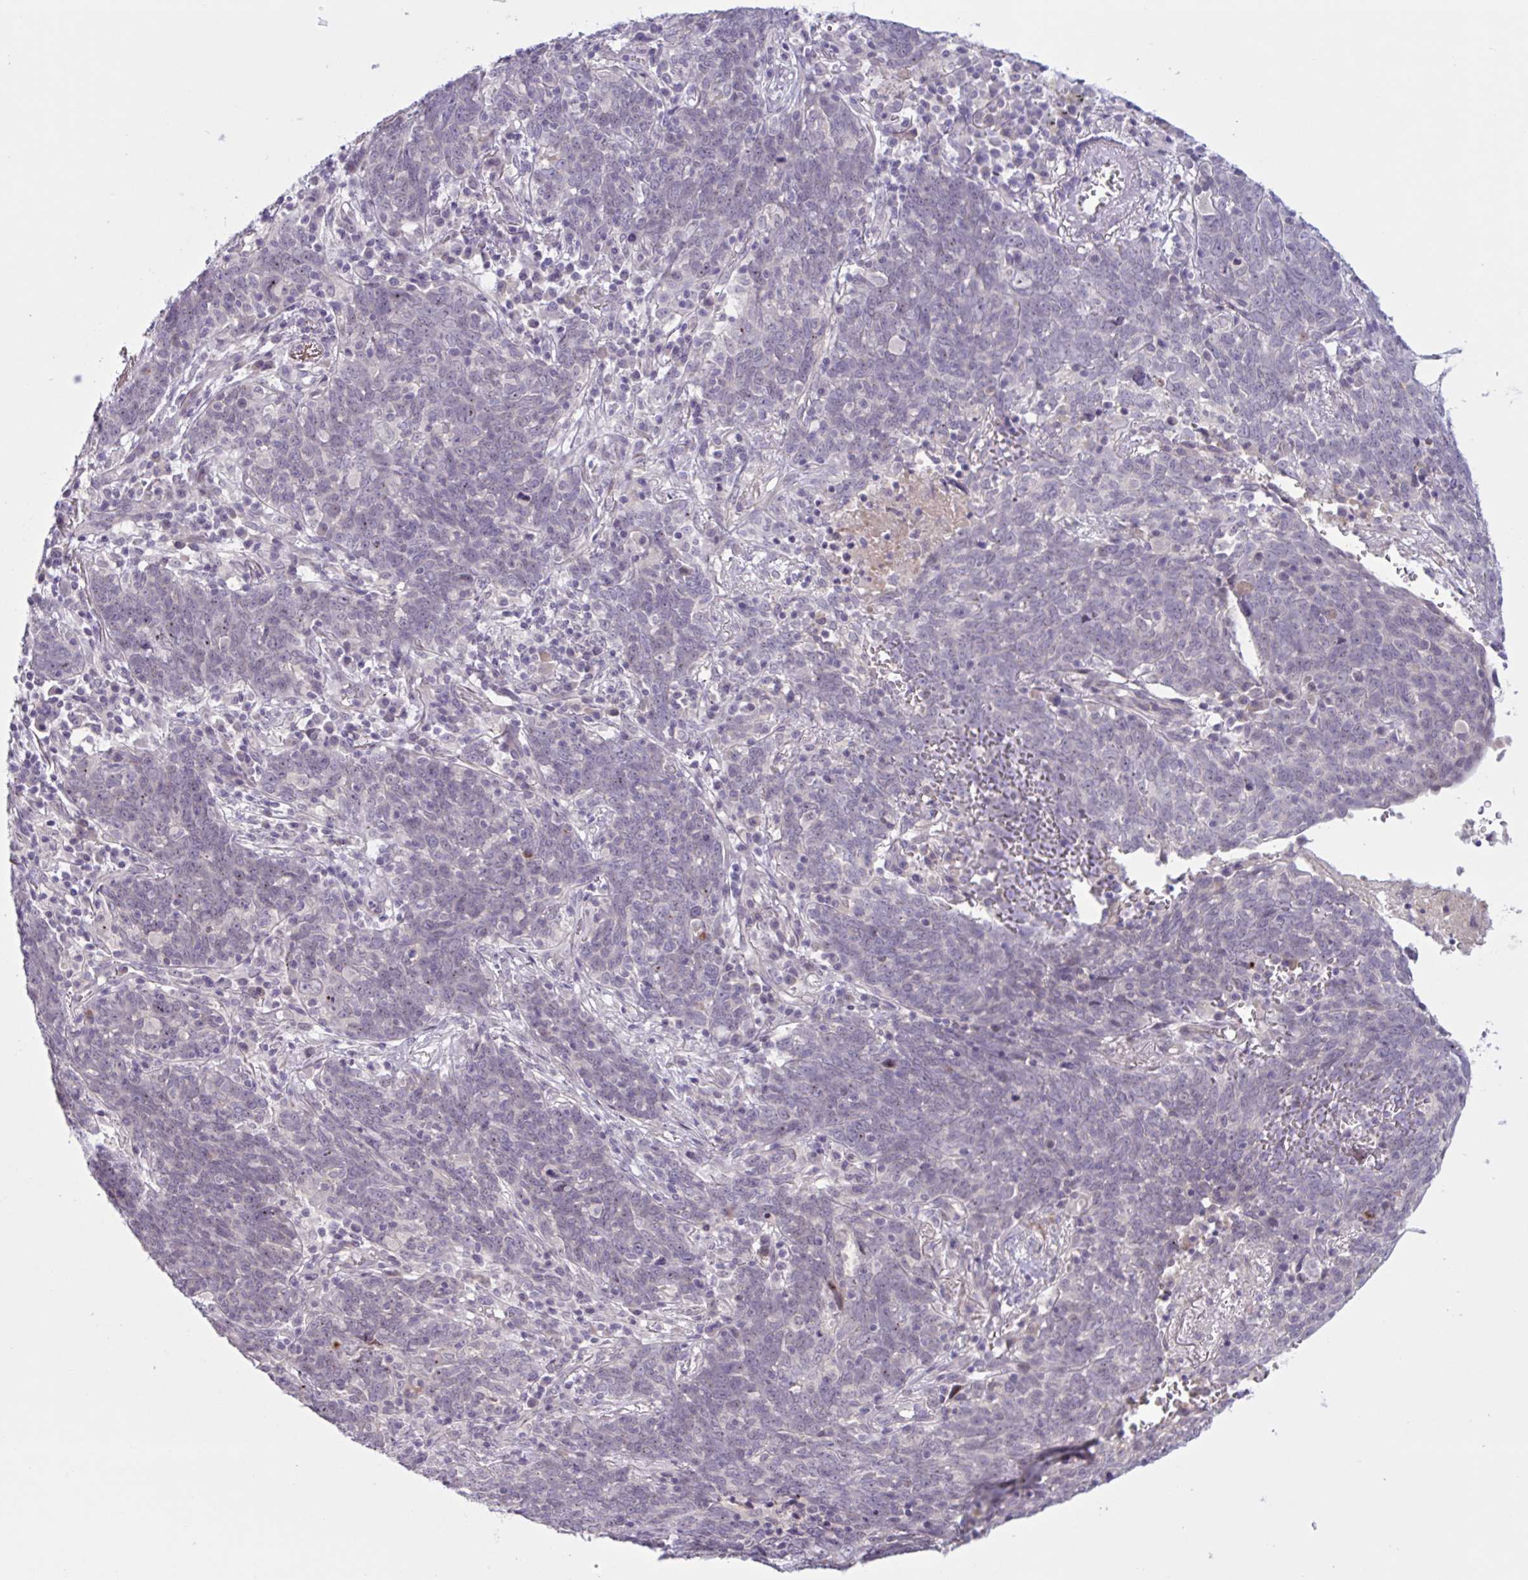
{"staining": {"intensity": "negative", "quantity": "none", "location": "none"}, "tissue": "lung cancer", "cell_type": "Tumor cells", "image_type": "cancer", "snomed": [{"axis": "morphology", "description": "Squamous cell carcinoma, NOS"}, {"axis": "topography", "description": "Lung"}], "caption": "A photomicrograph of lung cancer stained for a protein exhibits no brown staining in tumor cells. Brightfield microscopy of immunohistochemistry stained with DAB (brown) and hematoxylin (blue), captured at high magnification.", "gene": "RFPL4B", "patient": {"sex": "female", "age": 72}}